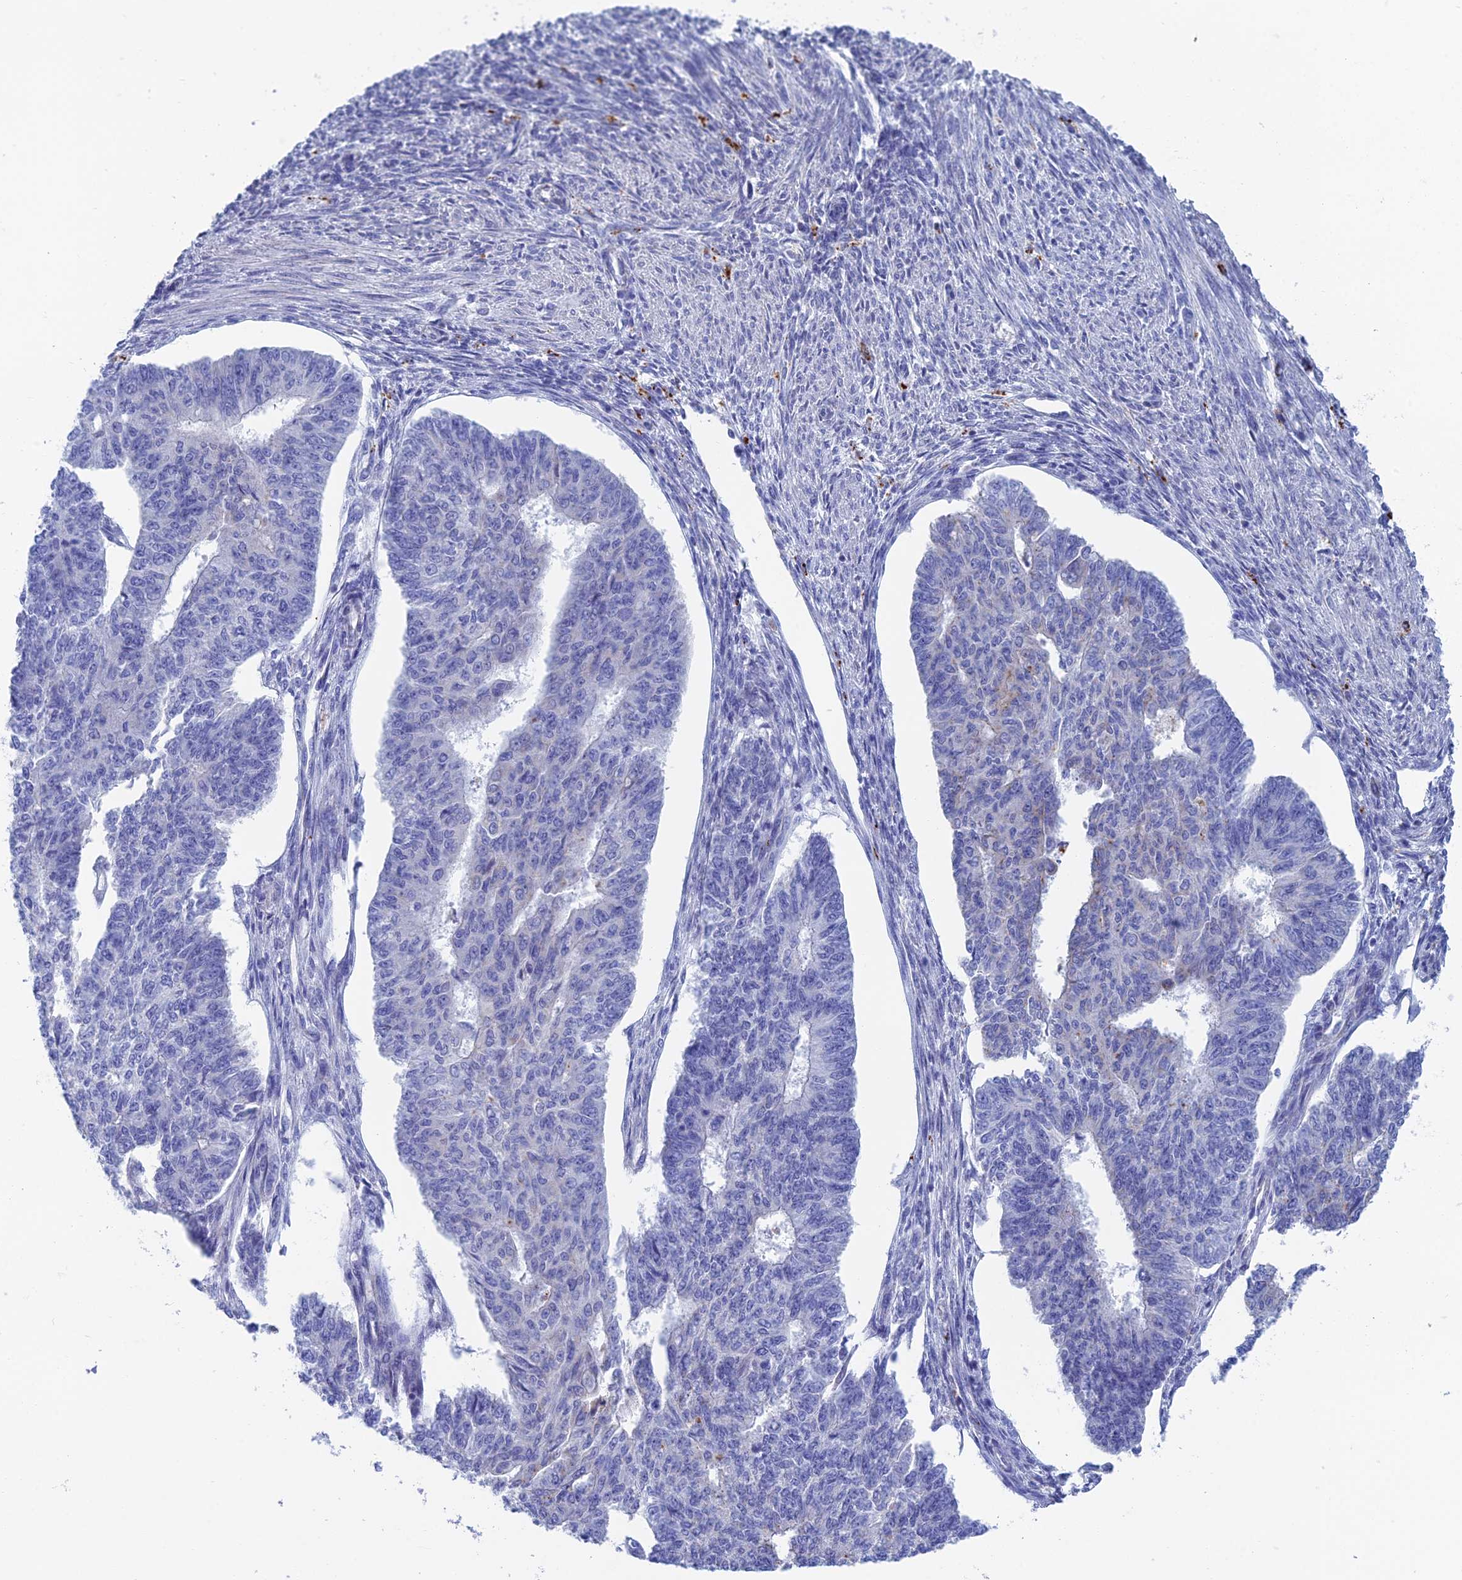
{"staining": {"intensity": "negative", "quantity": "none", "location": "none"}, "tissue": "endometrial cancer", "cell_type": "Tumor cells", "image_type": "cancer", "snomed": [{"axis": "morphology", "description": "Adenocarcinoma, NOS"}, {"axis": "topography", "description": "Endometrium"}], "caption": "High magnification brightfield microscopy of endometrial cancer (adenocarcinoma) stained with DAB (brown) and counterstained with hematoxylin (blue): tumor cells show no significant expression.", "gene": "CFAP210", "patient": {"sex": "female", "age": 32}}